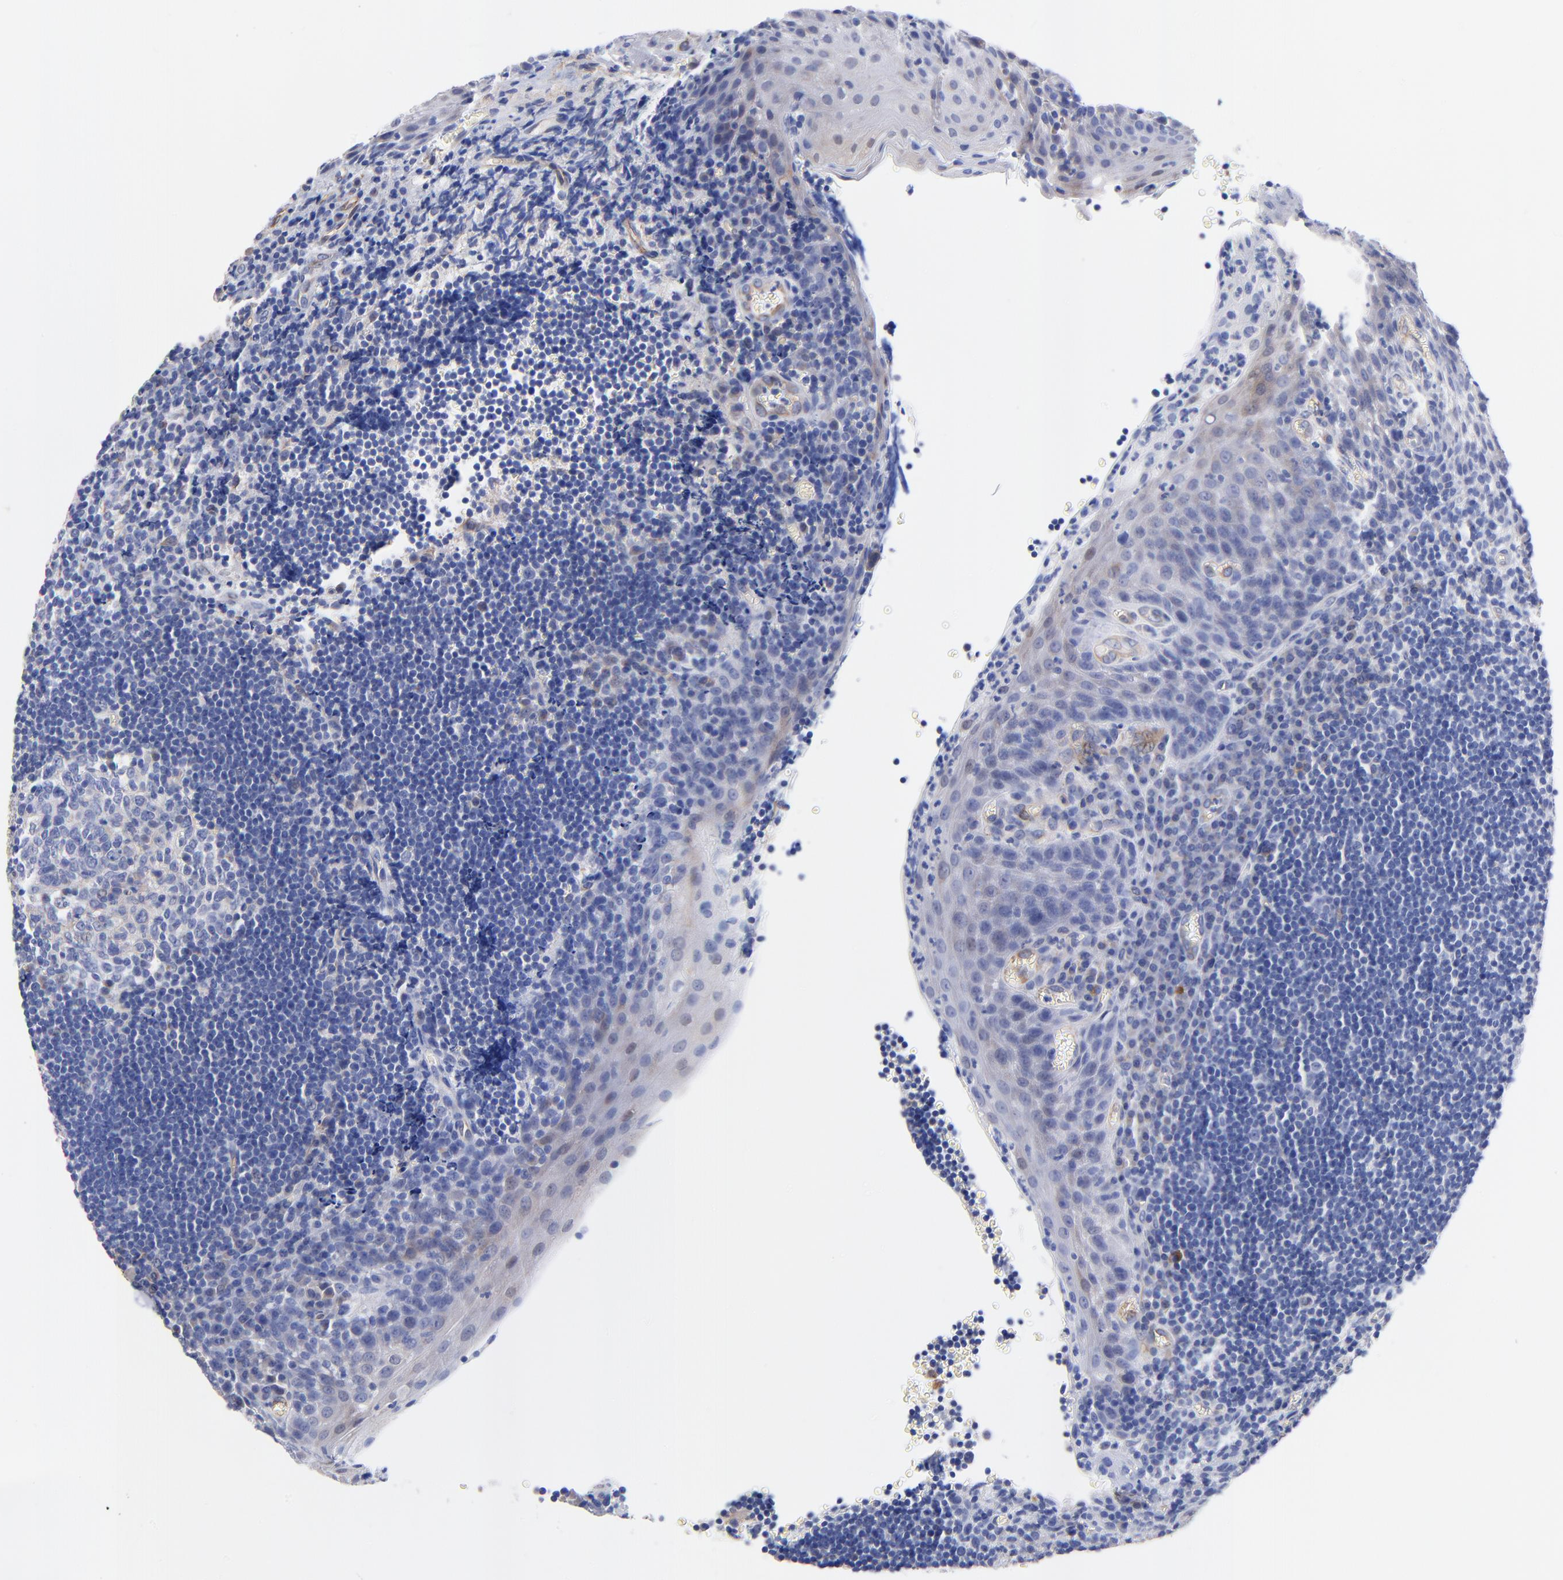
{"staining": {"intensity": "negative", "quantity": "none", "location": "none"}, "tissue": "tonsil", "cell_type": "Germinal center cells", "image_type": "normal", "snomed": [{"axis": "morphology", "description": "Normal tissue, NOS"}, {"axis": "topography", "description": "Tonsil"}], "caption": "Immunohistochemical staining of normal tonsil reveals no significant positivity in germinal center cells. Brightfield microscopy of IHC stained with DAB (3,3'-diaminobenzidine) (brown) and hematoxylin (blue), captured at high magnification.", "gene": "SLC44A2", "patient": {"sex": "male", "age": 20}}